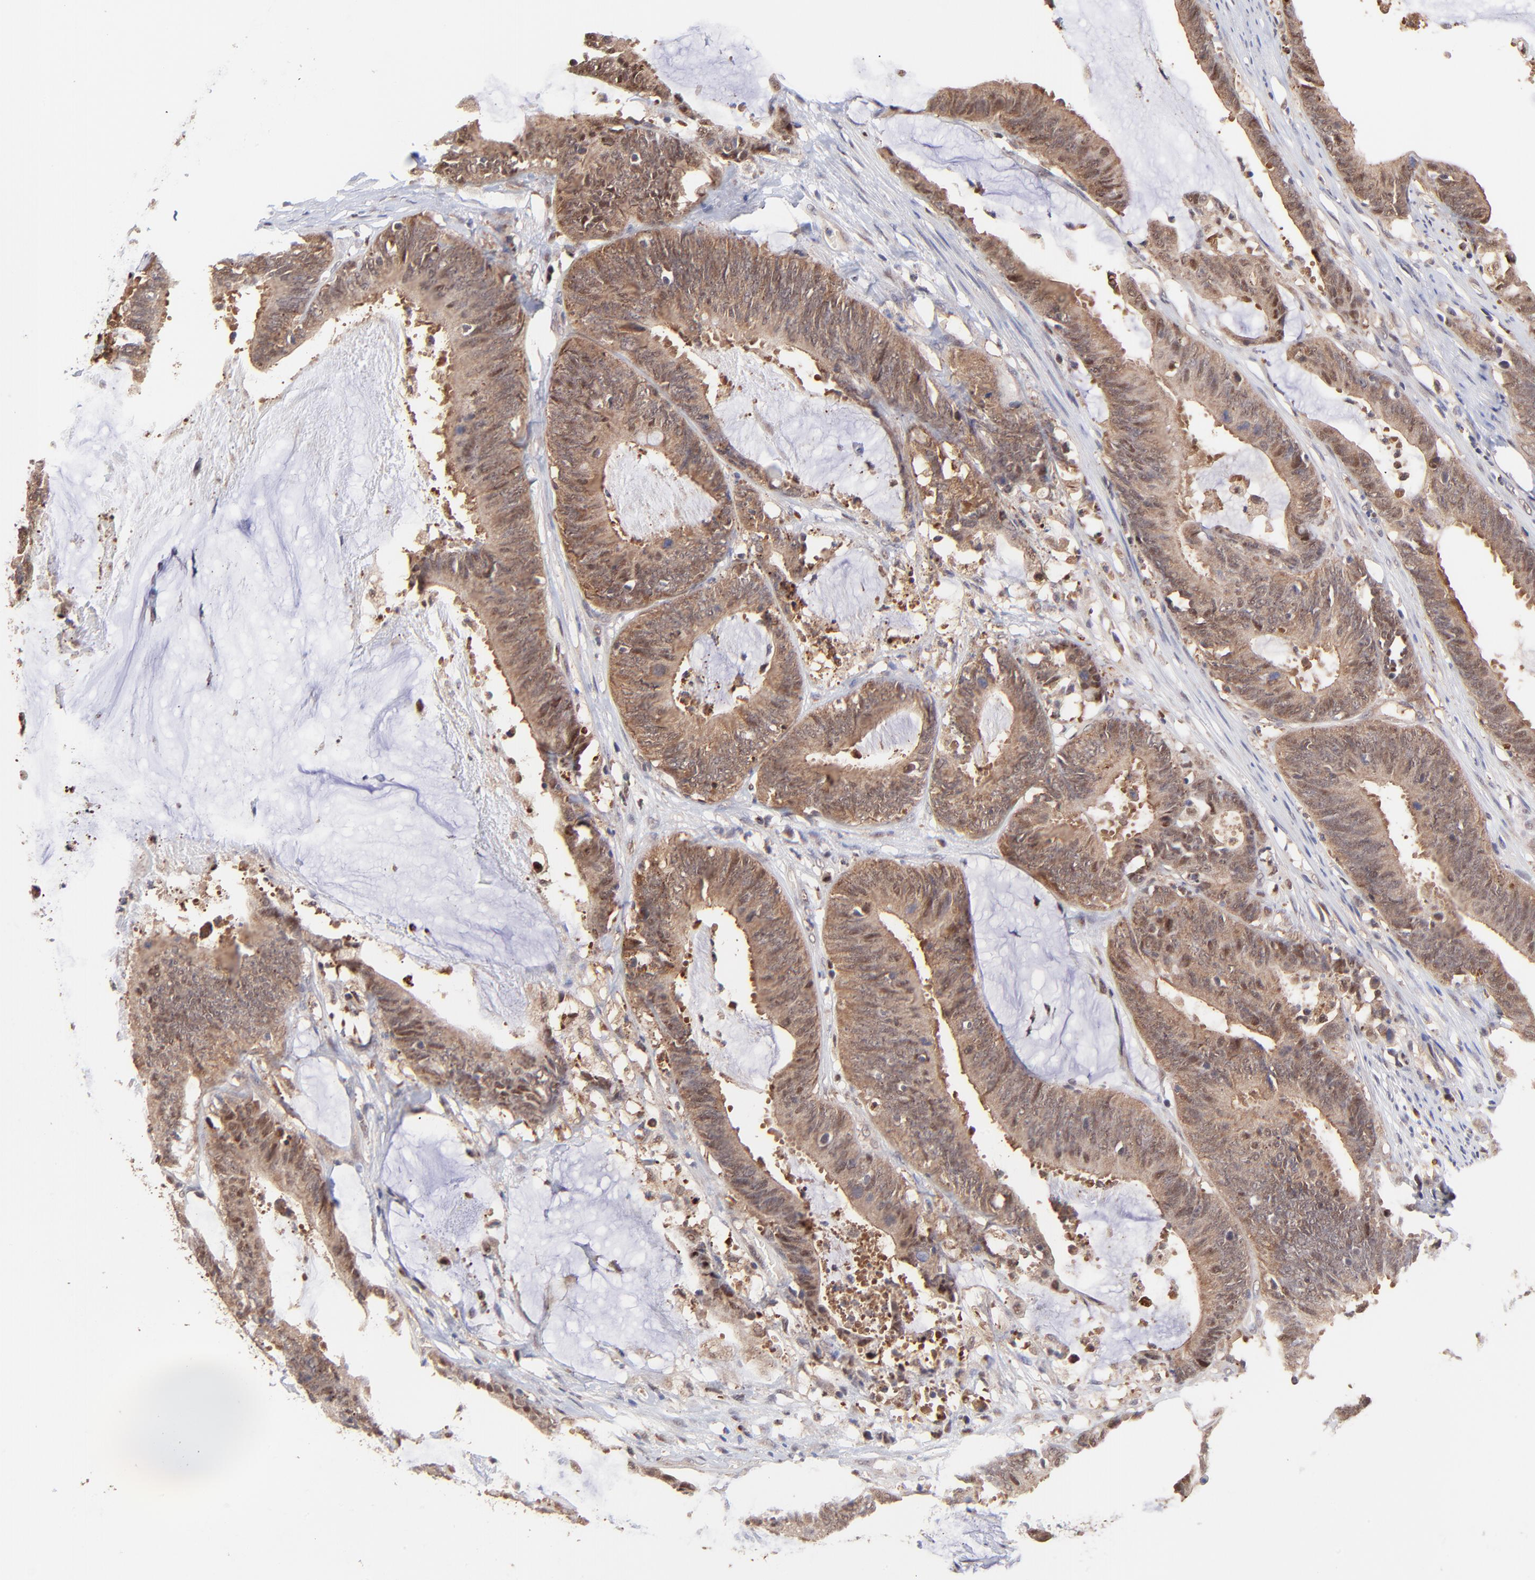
{"staining": {"intensity": "strong", "quantity": ">75%", "location": "cytoplasmic/membranous"}, "tissue": "colorectal cancer", "cell_type": "Tumor cells", "image_type": "cancer", "snomed": [{"axis": "morphology", "description": "Adenocarcinoma, NOS"}, {"axis": "topography", "description": "Rectum"}], "caption": "Colorectal adenocarcinoma stained with a protein marker exhibits strong staining in tumor cells.", "gene": "PSMA6", "patient": {"sex": "female", "age": 66}}